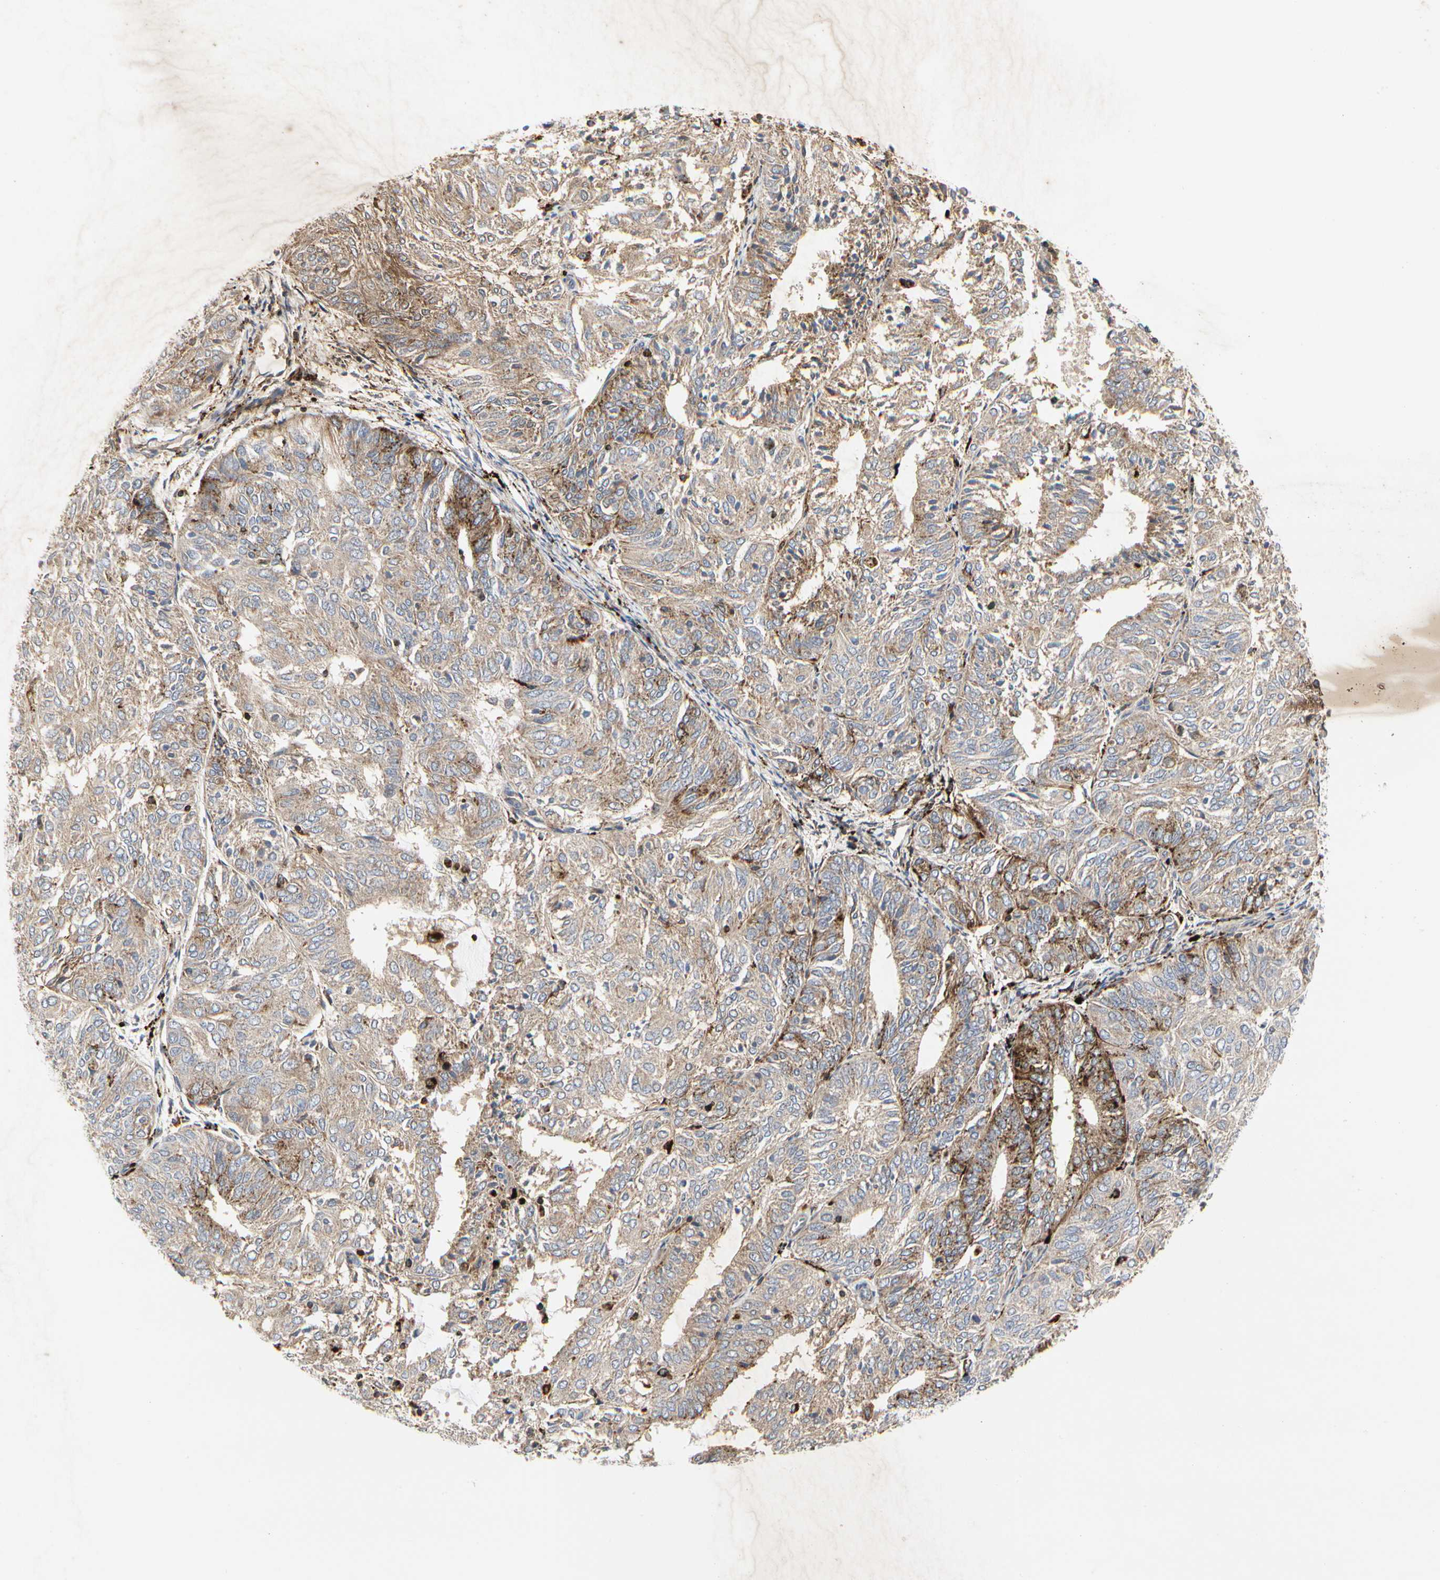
{"staining": {"intensity": "moderate", "quantity": "25%-75%", "location": "cytoplasmic/membranous"}, "tissue": "endometrial cancer", "cell_type": "Tumor cells", "image_type": "cancer", "snomed": [{"axis": "morphology", "description": "Adenocarcinoma, NOS"}, {"axis": "topography", "description": "Uterus"}], "caption": "A histopathology image showing moderate cytoplasmic/membranous positivity in approximately 25%-75% of tumor cells in endometrial cancer (adenocarcinoma), as visualized by brown immunohistochemical staining.", "gene": "NAPG", "patient": {"sex": "female", "age": 60}}